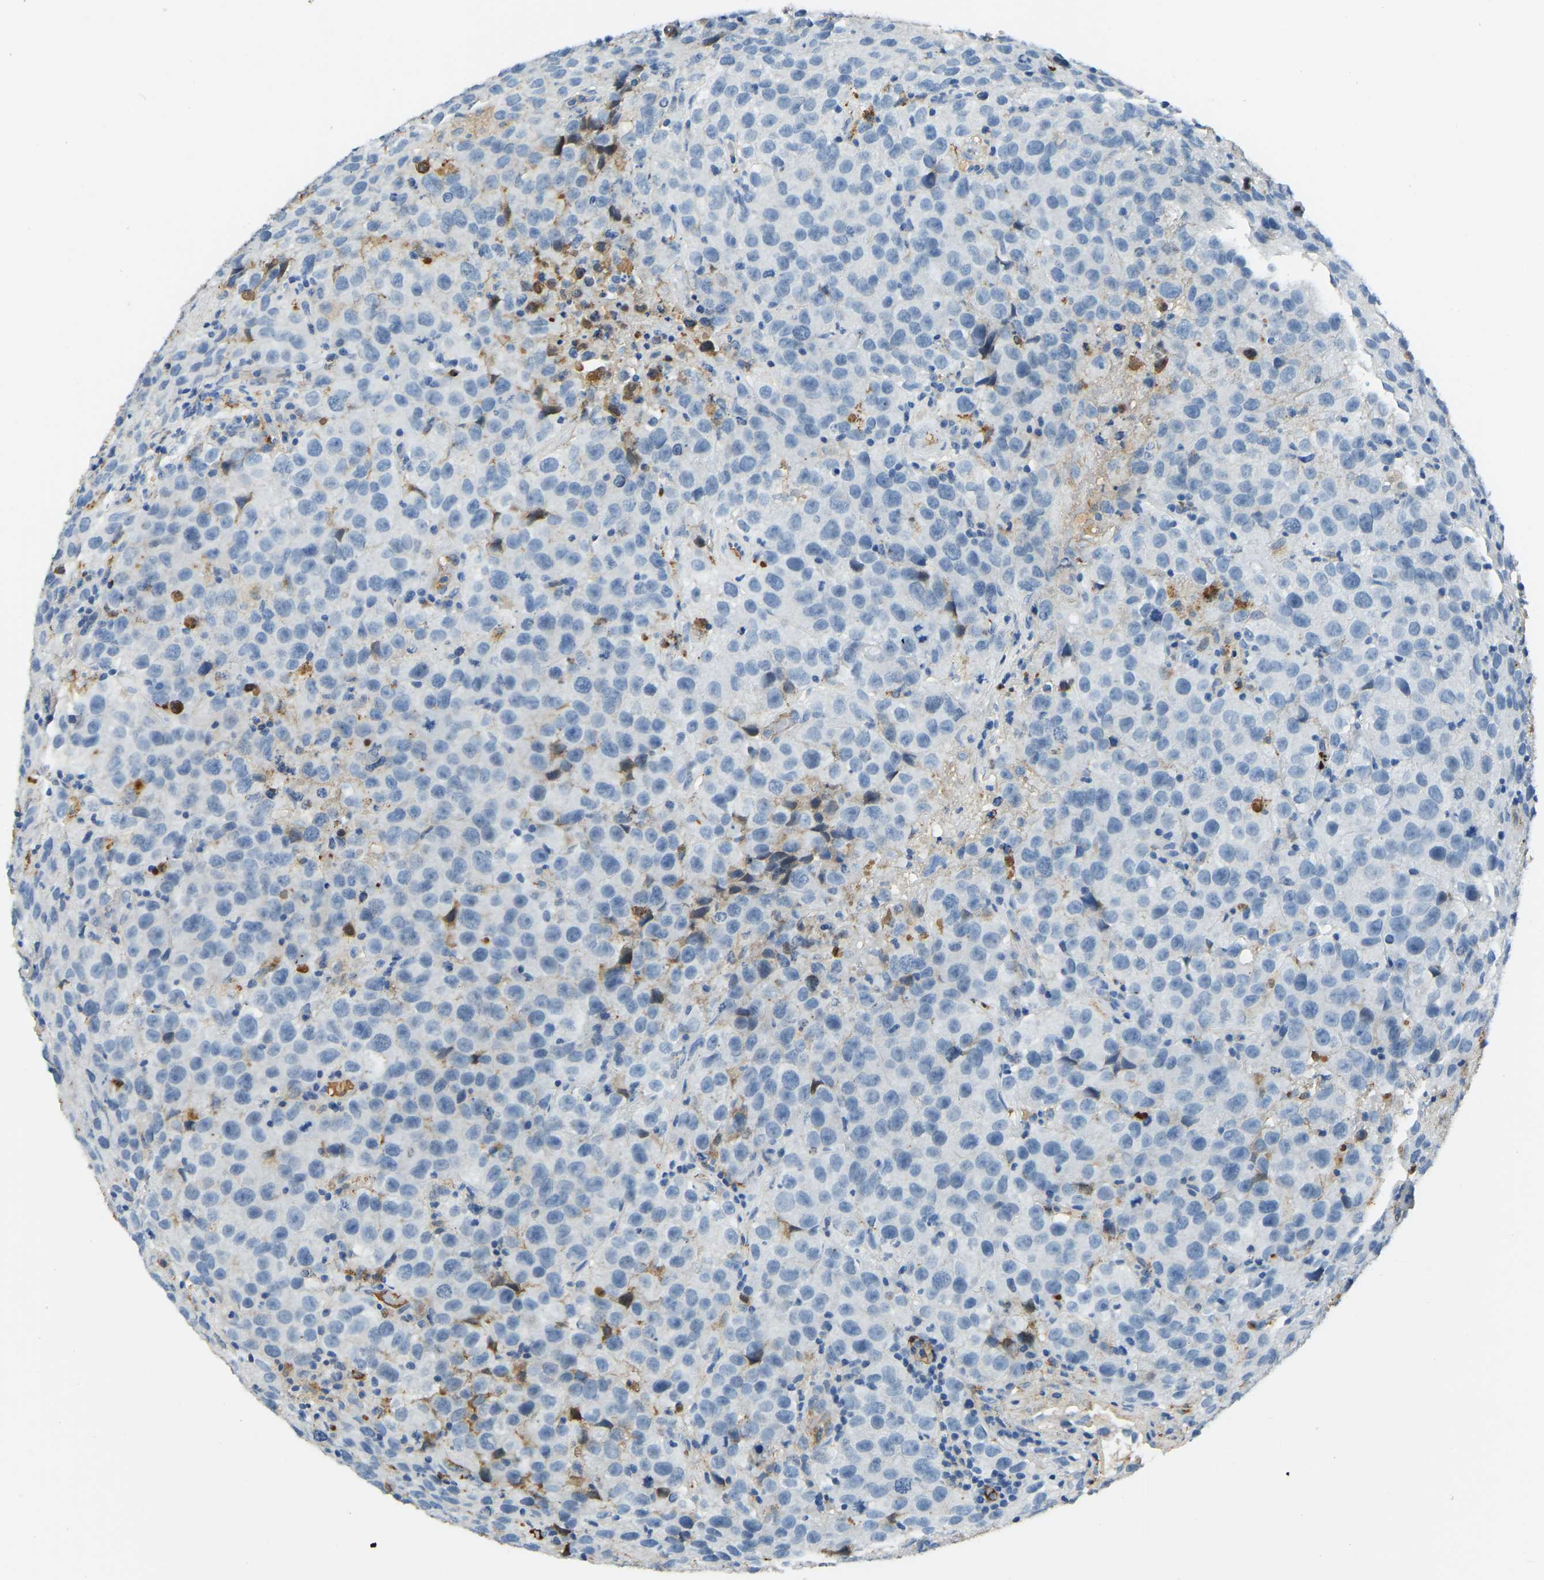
{"staining": {"intensity": "negative", "quantity": "none", "location": "none"}, "tissue": "testis cancer", "cell_type": "Tumor cells", "image_type": "cancer", "snomed": [{"axis": "morphology", "description": "Seminoma, NOS"}, {"axis": "topography", "description": "Testis"}], "caption": "Human testis cancer stained for a protein using immunohistochemistry shows no expression in tumor cells.", "gene": "THBS4", "patient": {"sex": "male", "age": 52}}